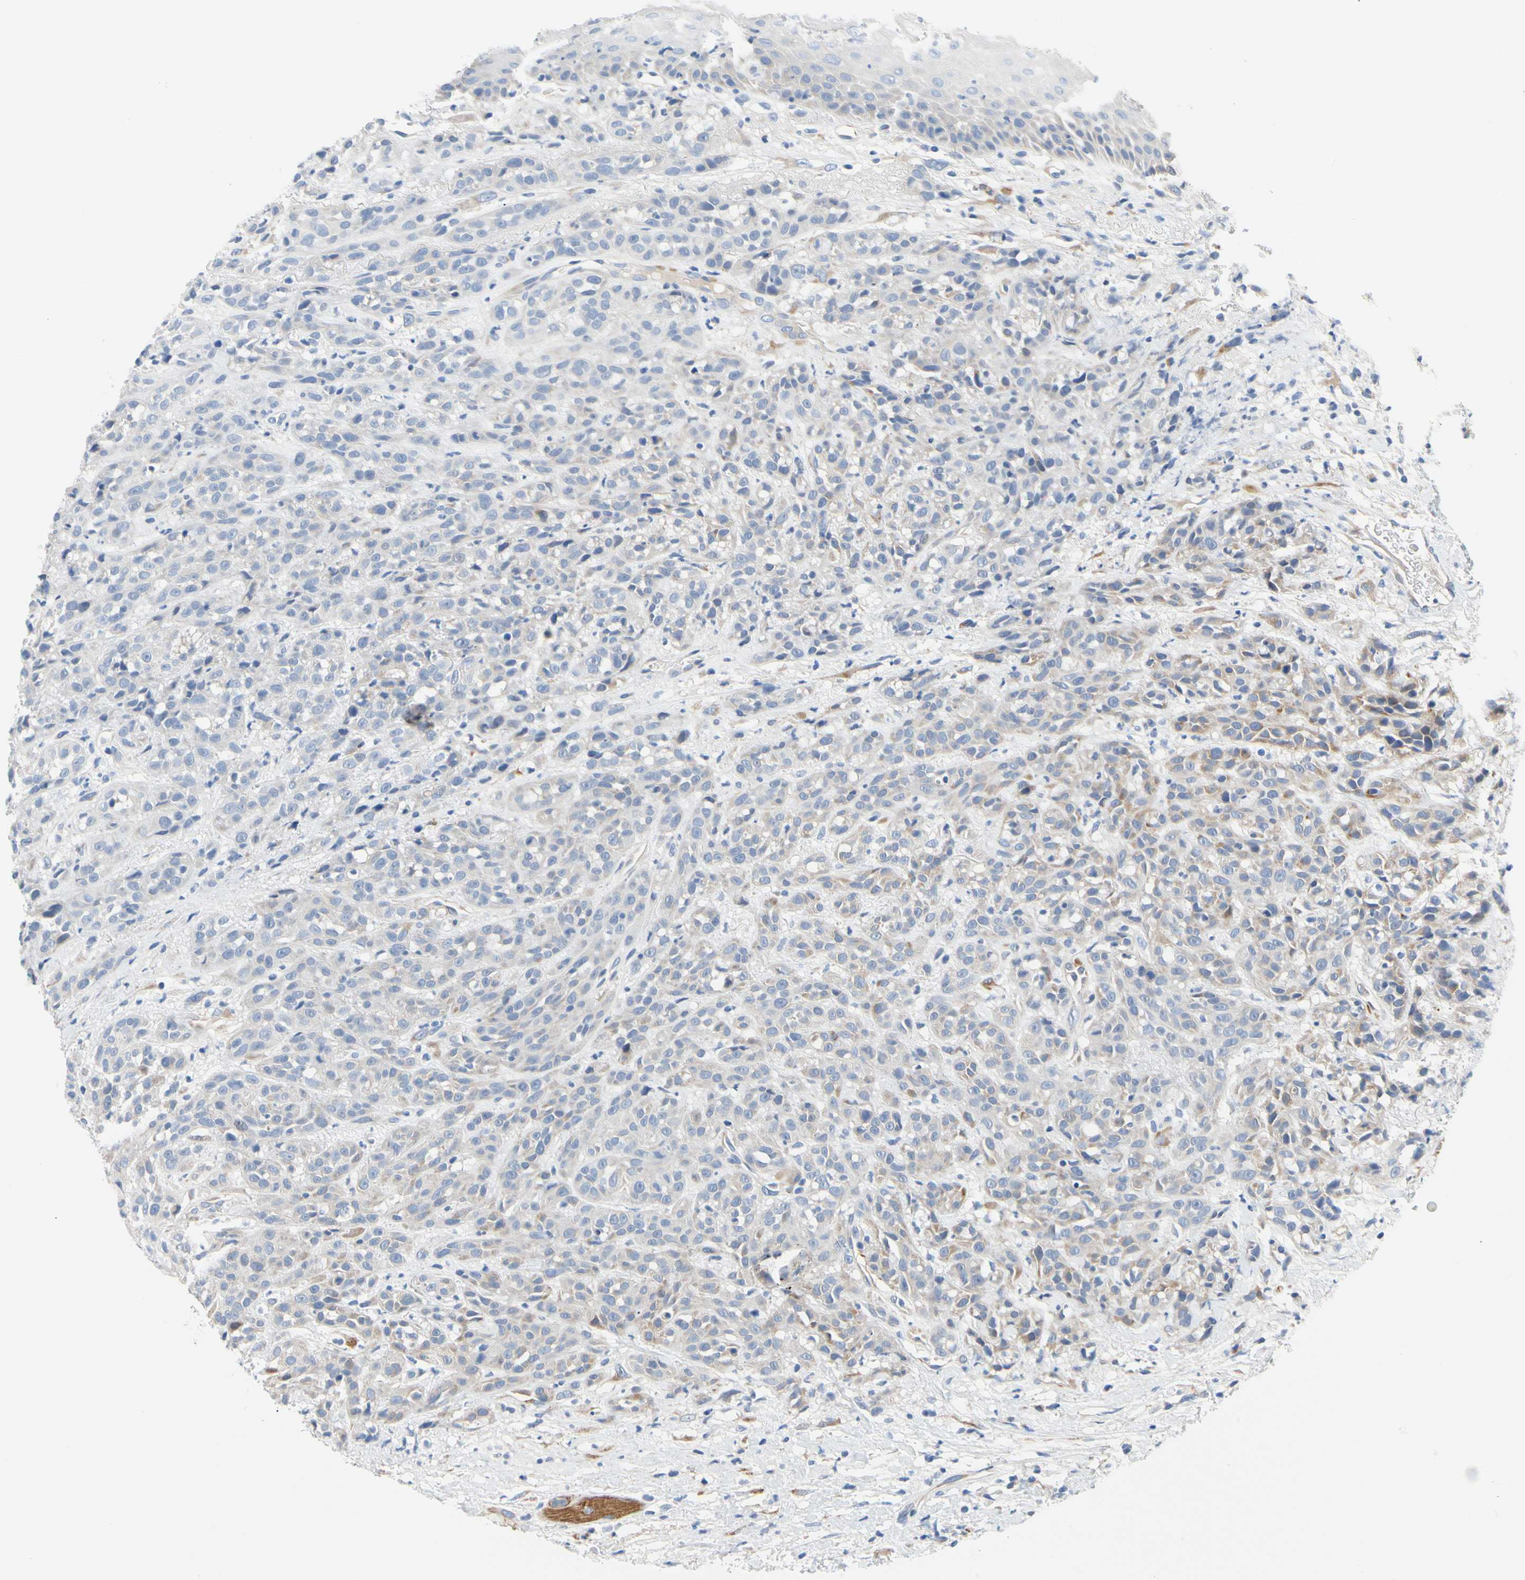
{"staining": {"intensity": "weak", "quantity": "<25%", "location": "cytoplasmic/membranous"}, "tissue": "head and neck cancer", "cell_type": "Tumor cells", "image_type": "cancer", "snomed": [{"axis": "morphology", "description": "Normal tissue, NOS"}, {"axis": "morphology", "description": "Squamous cell carcinoma, NOS"}, {"axis": "topography", "description": "Cartilage tissue"}, {"axis": "topography", "description": "Head-Neck"}], "caption": "Tumor cells show no significant protein positivity in squamous cell carcinoma (head and neck).", "gene": "ZNF236", "patient": {"sex": "male", "age": 62}}